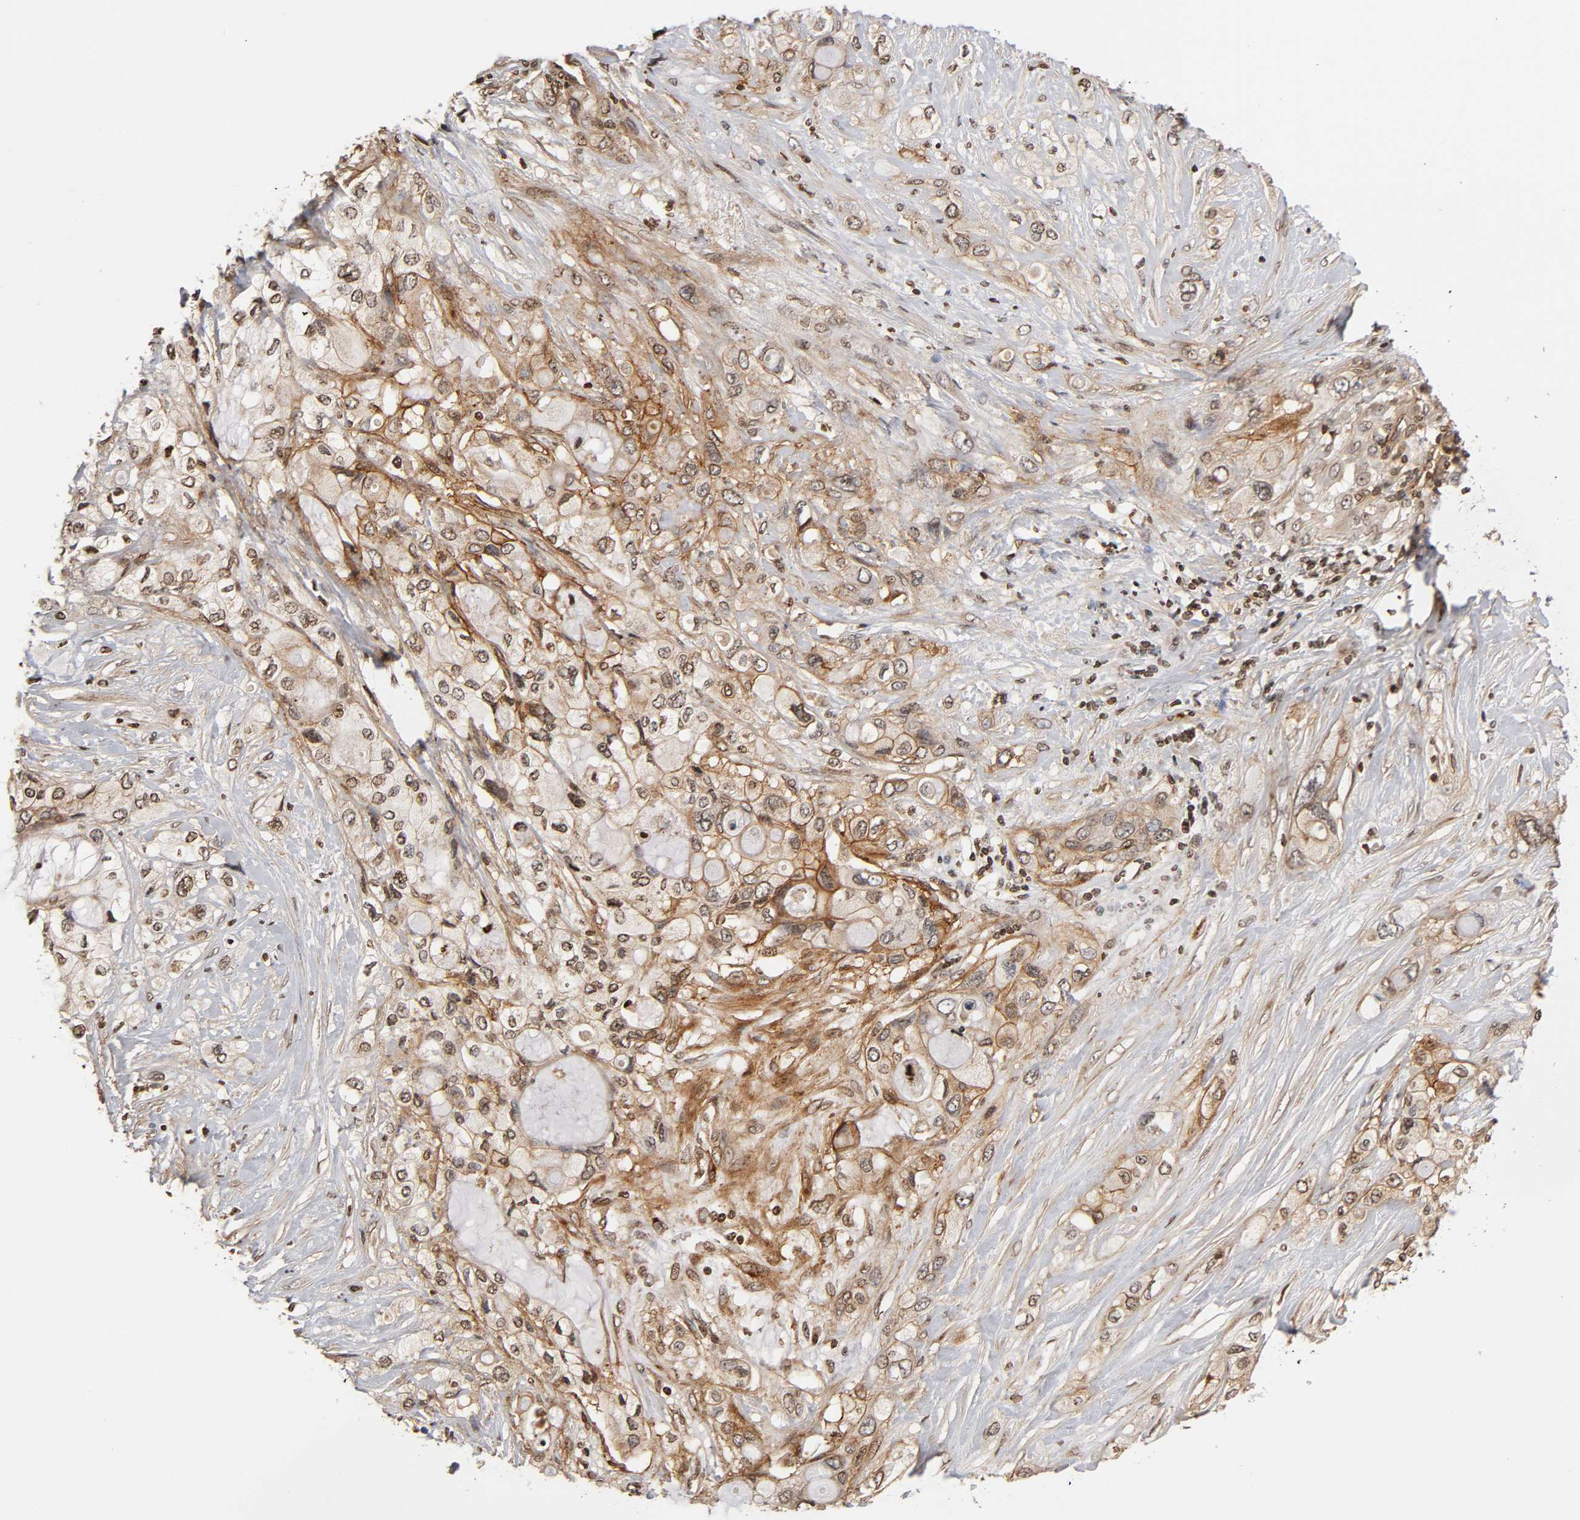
{"staining": {"intensity": "strong", "quantity": ">75%", "location": "cytoplasmic/membranous"}, "tissue": "pancreatic cancer", "cell_type": "Tumor cells", "image_type": "cancer", "snomed": [{"axis": "morphology", "description": "Adenocarcinoma, NOS"}, {"axis": "topography", "description": "Pancreas"}], "caption": "Immunohistochemistry histopathology image of neoplastic tissue: human adenocarcinoma (pancreatic) stained using immunohistochemistry (IHC) exhibits high levels of strong protein expression localized specifically in the cytoplasmic/membranous of tumor cells, appearing as a cytoplasmic/membranous brown color.", "gene": "ITGAV", "patient": {"sex": "female", "age": 59}}